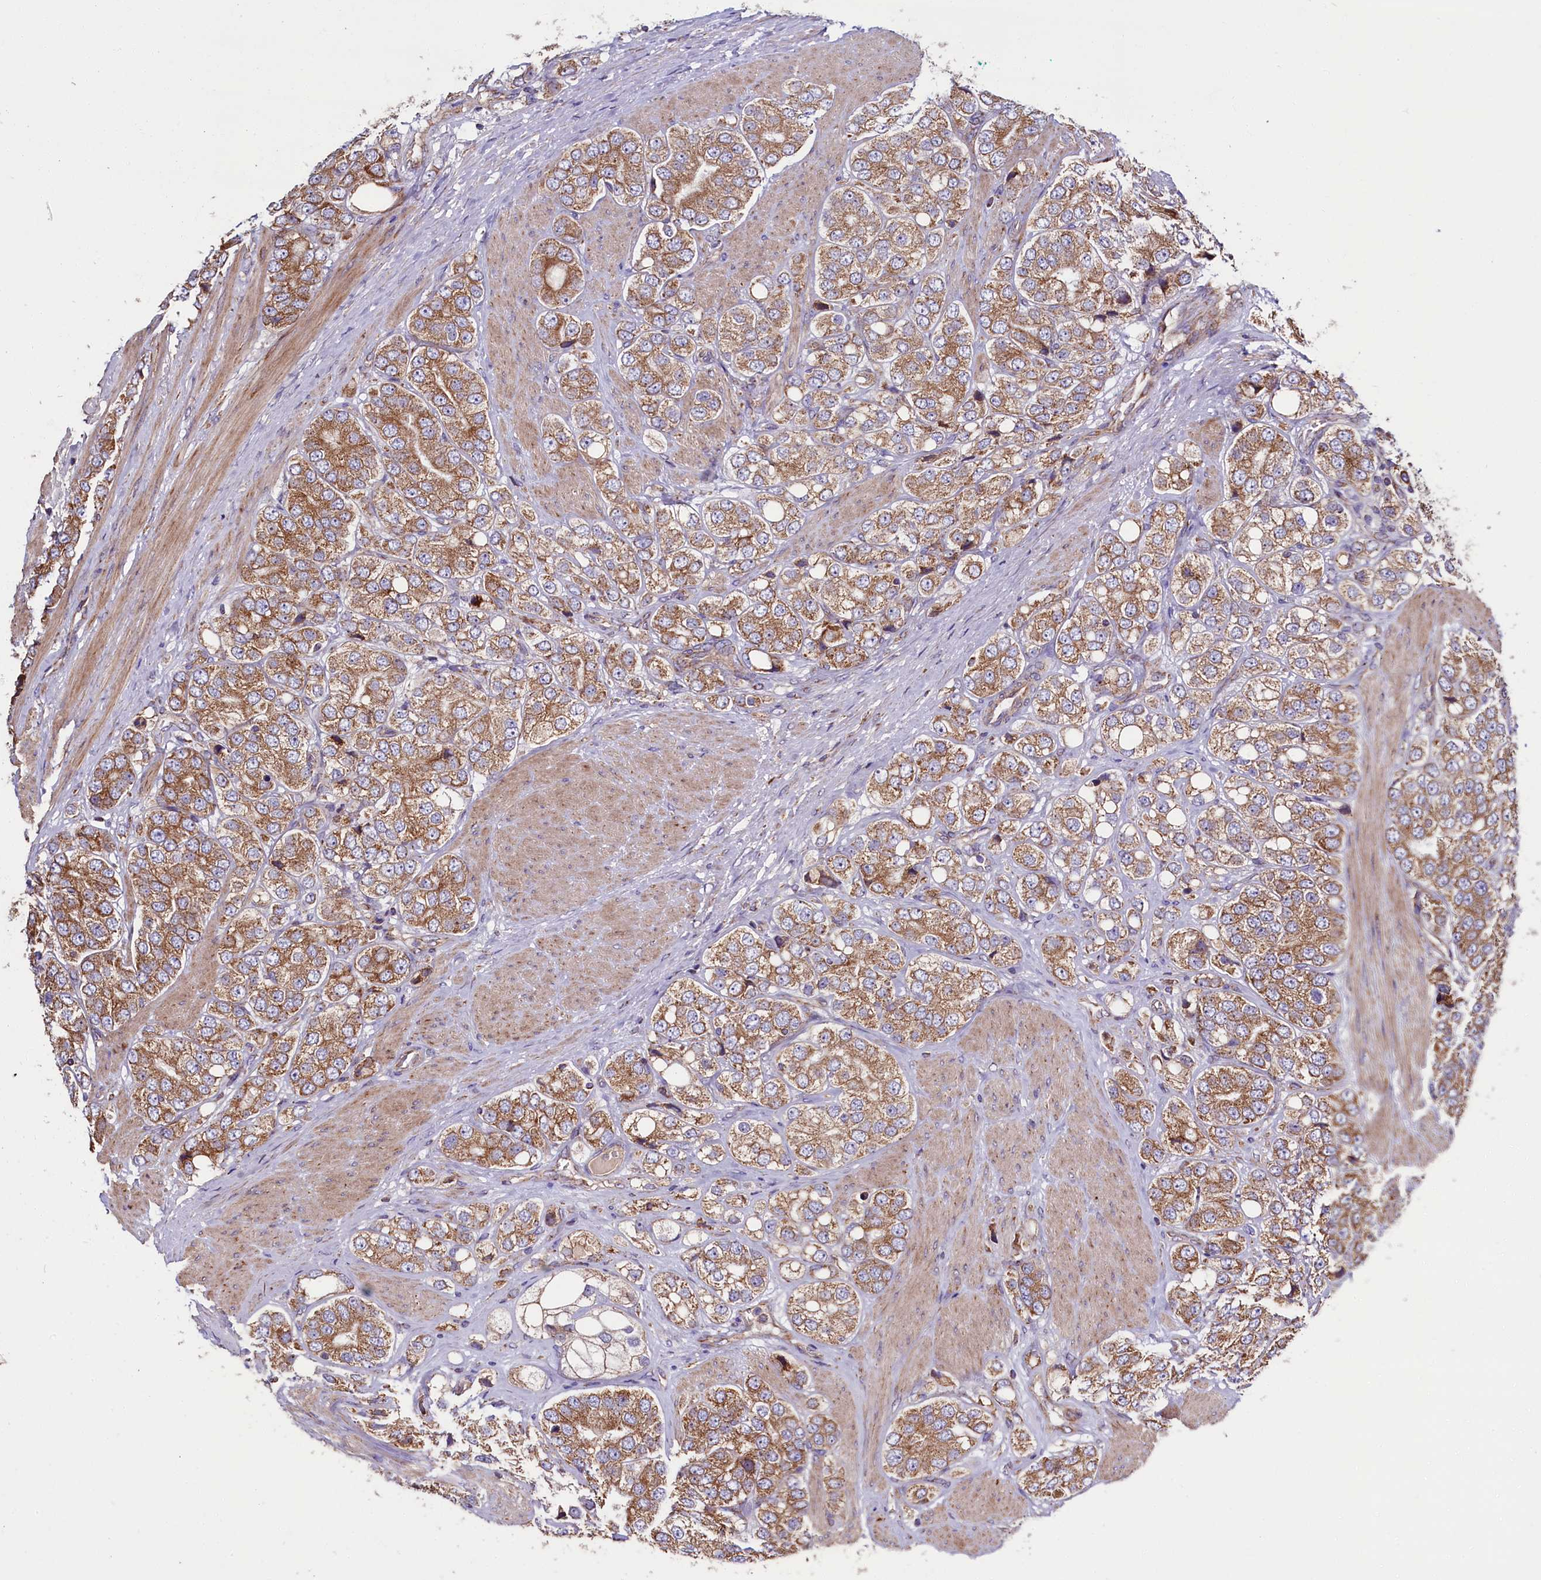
{"staining": {"intensity": "moderate", "quantity": ">75%", "location": "cytoplasmic/membranous"}, "tissue": "prostate cancer", "cell_type": "Tumor cells", "image_type": "cancer", "snomed": [{"axis": "morphology", "description": "Adenocarcinoma, High grade"}, {"axis": "topography", "description": "Prostate"}], "caption": "A high-resolution micrograph shows immunohistochemistry staining of prostate high-grade adenocarcinoma, which shows moderate cytoplasmic/membranous staining in about >75% of tumor cells.", "gene": "ZSWIM1", "patient": {"sex": "male", "age": 50}}